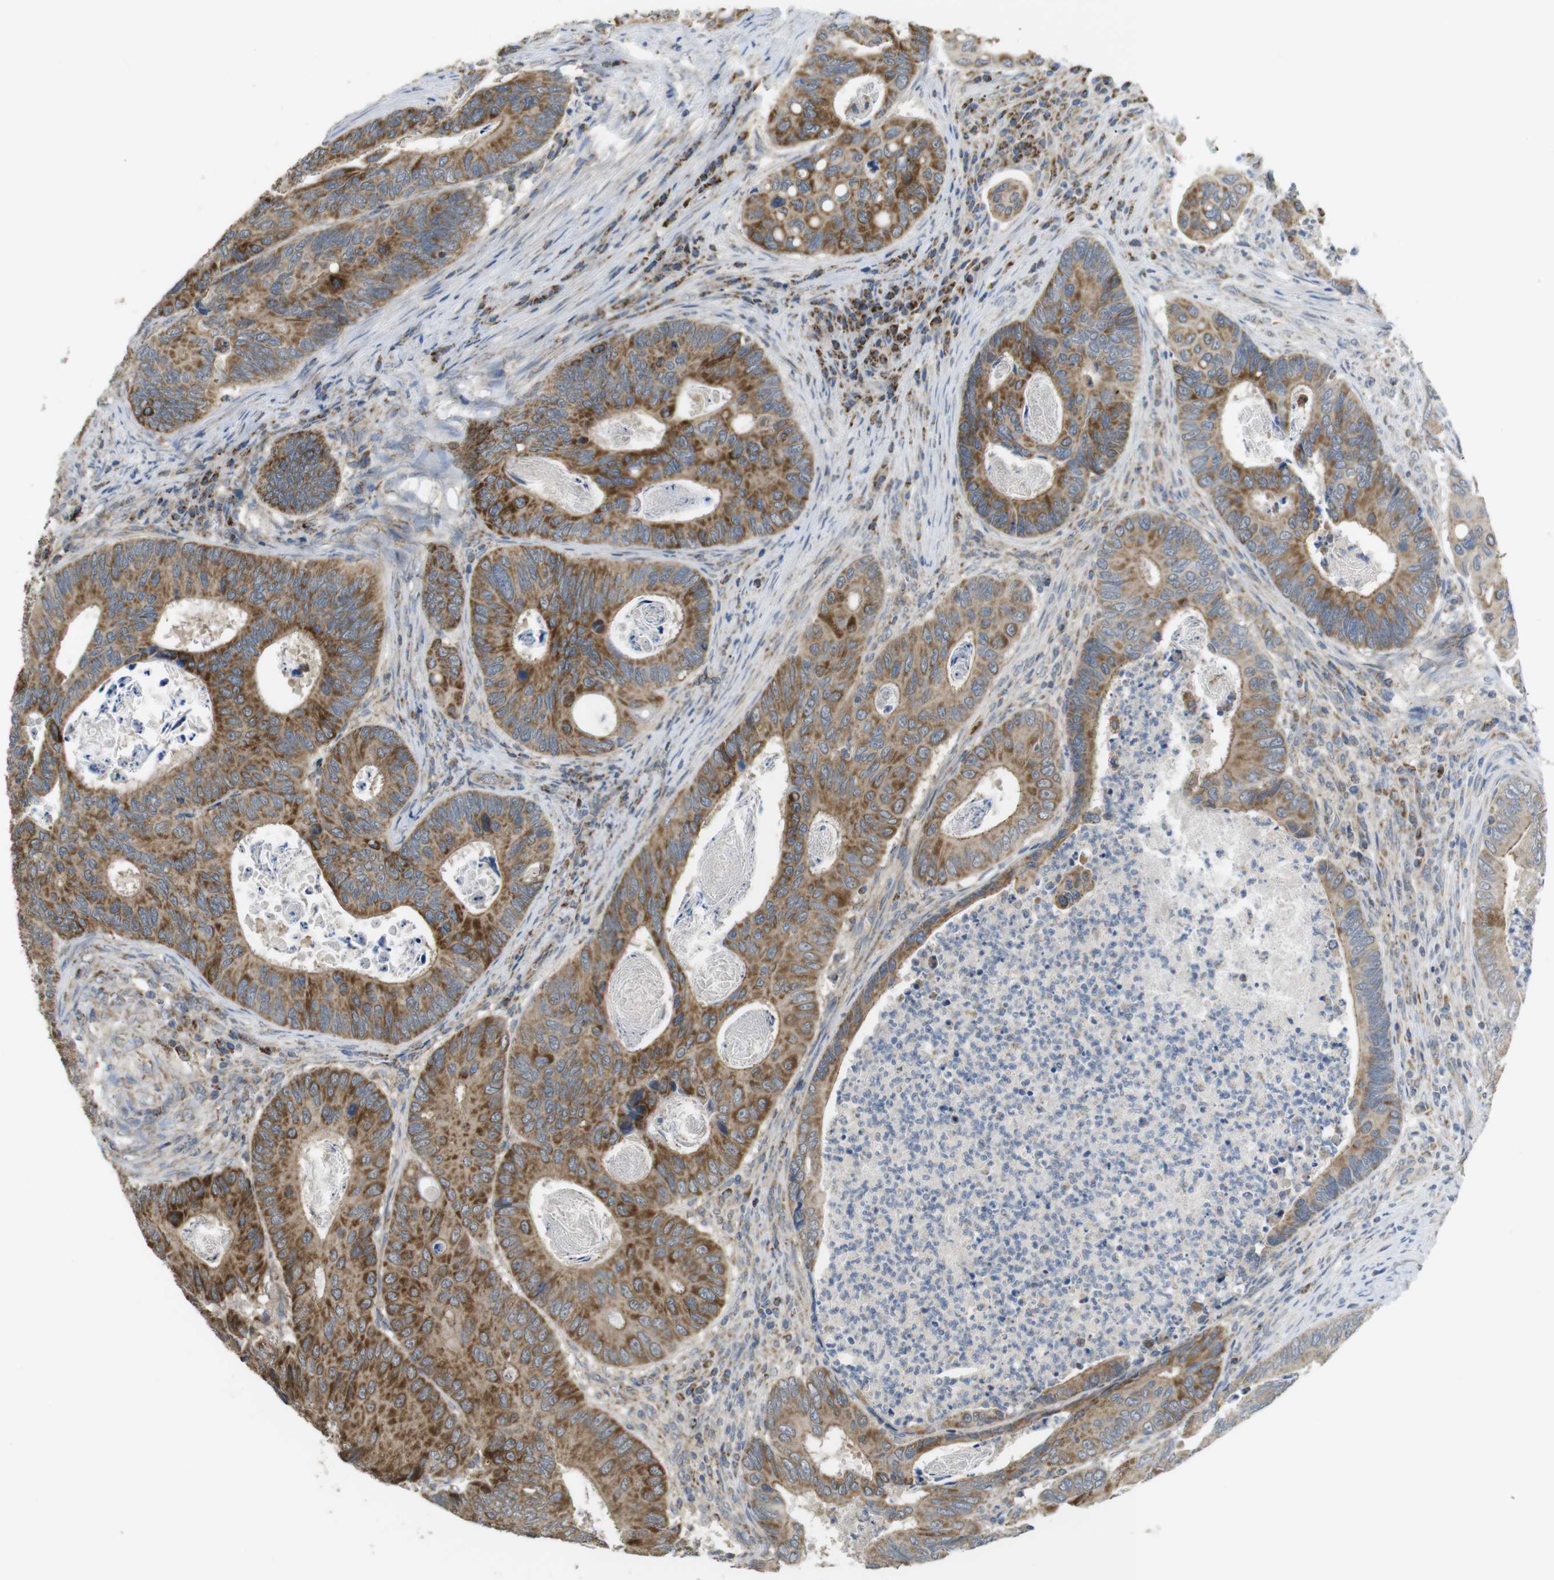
{"staining": {"intensity": "moderate", "quantity": ">75%", "location": "cytoplasmic/membranous"}, "tissue": "colorectal cancer", "cell_type": "Tumor cells", "image_type": "cancer", "snomed": [{"axis": "morphology", "description": "Inflammation, NOS"}, {"axis": "morphology", "description": "Adenocarcinoma, NOS"}, {"axis": "topography", "description": "Colon"}], "caption": "Colorectal cancer stained with DAB (3,3'-diaminobenzidine) immunohistochemistry reveals medium levels of moderate cytoplasmic/membranous positivity in about >75% of tumor cells.", "gene": "CALHM2", "patient": {"sex": "male", "age": 72}}